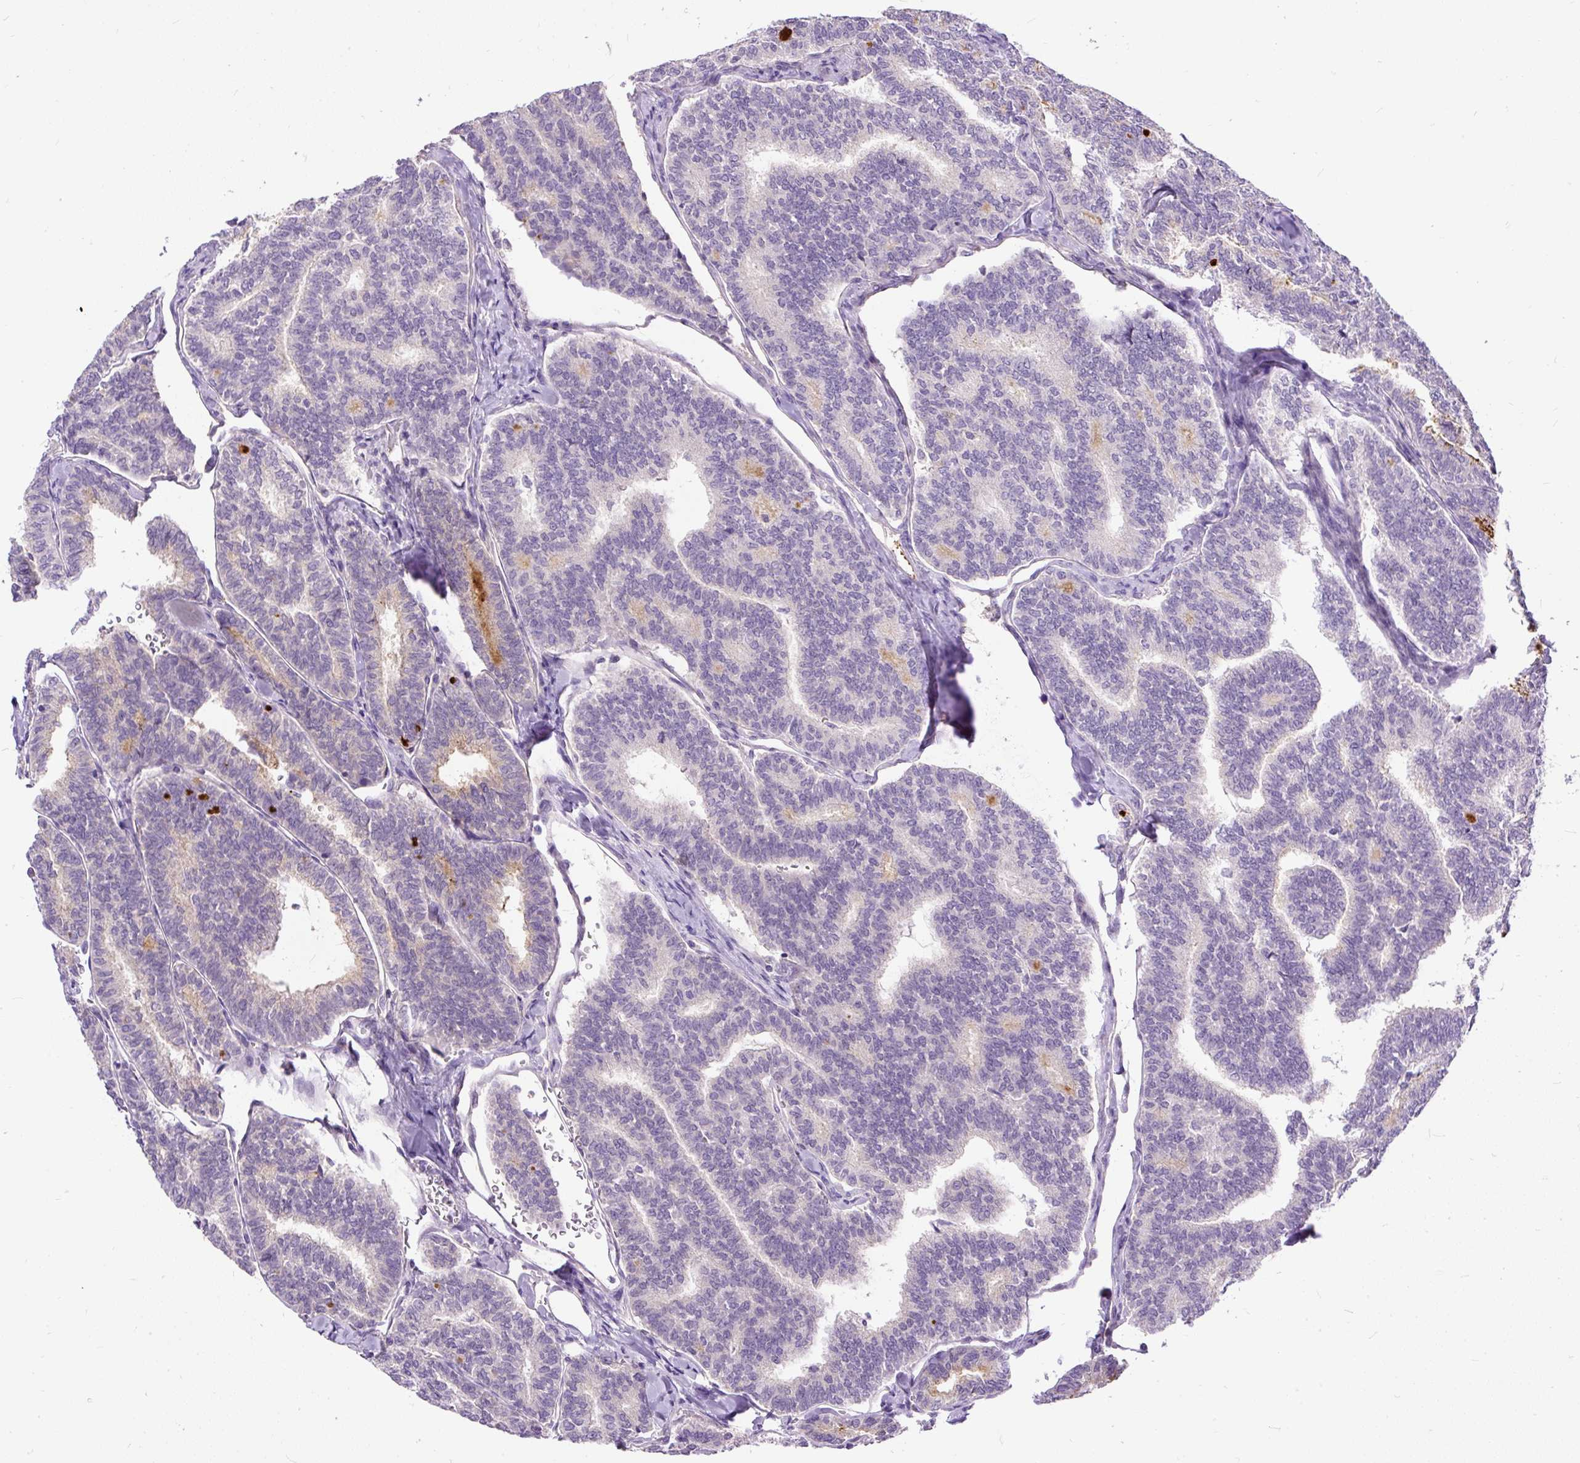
{"staining": {"intensity": "negative", "quantity": "none", "location": "none"}, "tissue": "thyroid cancer", "cell_type": "Tumor cells", "image_type": "cancer", "snomed": [{"axis": "morphology", "description": "Papillary adenocarcinoma, NOS"}, {"axis": "topography", "description": "Thyroid gland"}], "caption": "Tumor cells show no significant protein expression in papillary adenocarcinoma (thyroid). The staining was performed using DAB (3,3'-diaminobenzidine) to visualize the protein expression in brown, while the nuclei were stained in blue with hematoxylin (Magnification: 20x).", "gene": "KRTAP20-3", "patient": {"sex": "female", "age": 35}}